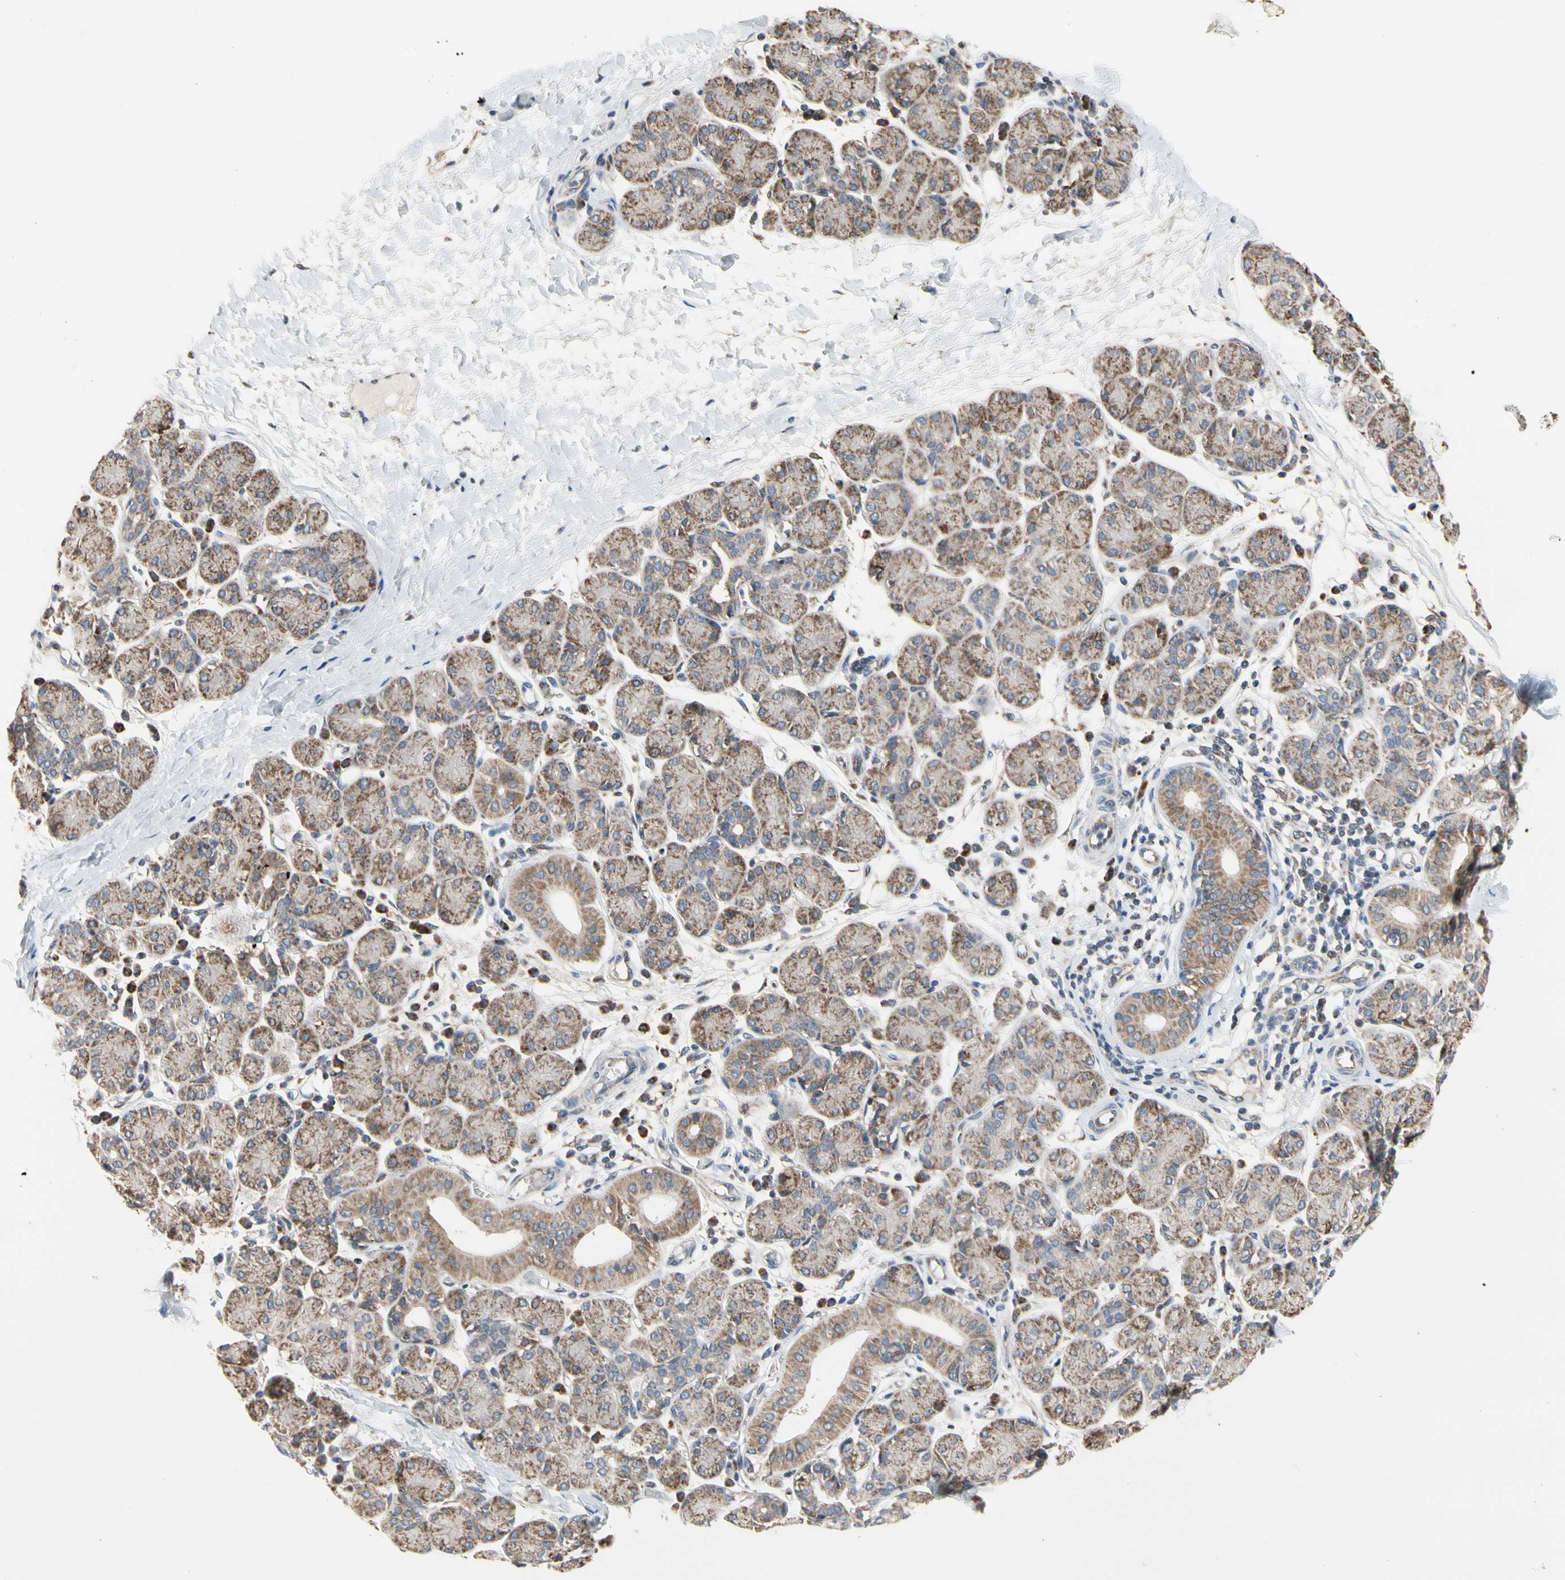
{"staining": {"intensity": "moderate", "quantity": ">75%", "location": "cytoplasmic/membranous"}, "tissue": "salivary gland", "cell_type": "Glandular cells", "image_type": "normal", "snomed": [{"axis": "morphology", "description": "Normal tissue, NOS"}, {"axis": "morphology", "description": "Inflammation, NOS"}, {"axis": "topography", "description": "Lymph node"}, {"axis": "topography", "description": "Salivary gland"}], "caption": "Glandular cells display medium levels of moderate cytoplasmic/membranous expression in approximately >75% of cells in normal human salivary gland. The staining is performed using DAB (3,3'-diaminobenzidine) brown chromogen to label protein expression. The nuclei are counter-stained blue using hematoxylin.", "gene": "GPD2", "patient": {"sex": "male", "age": 3}}